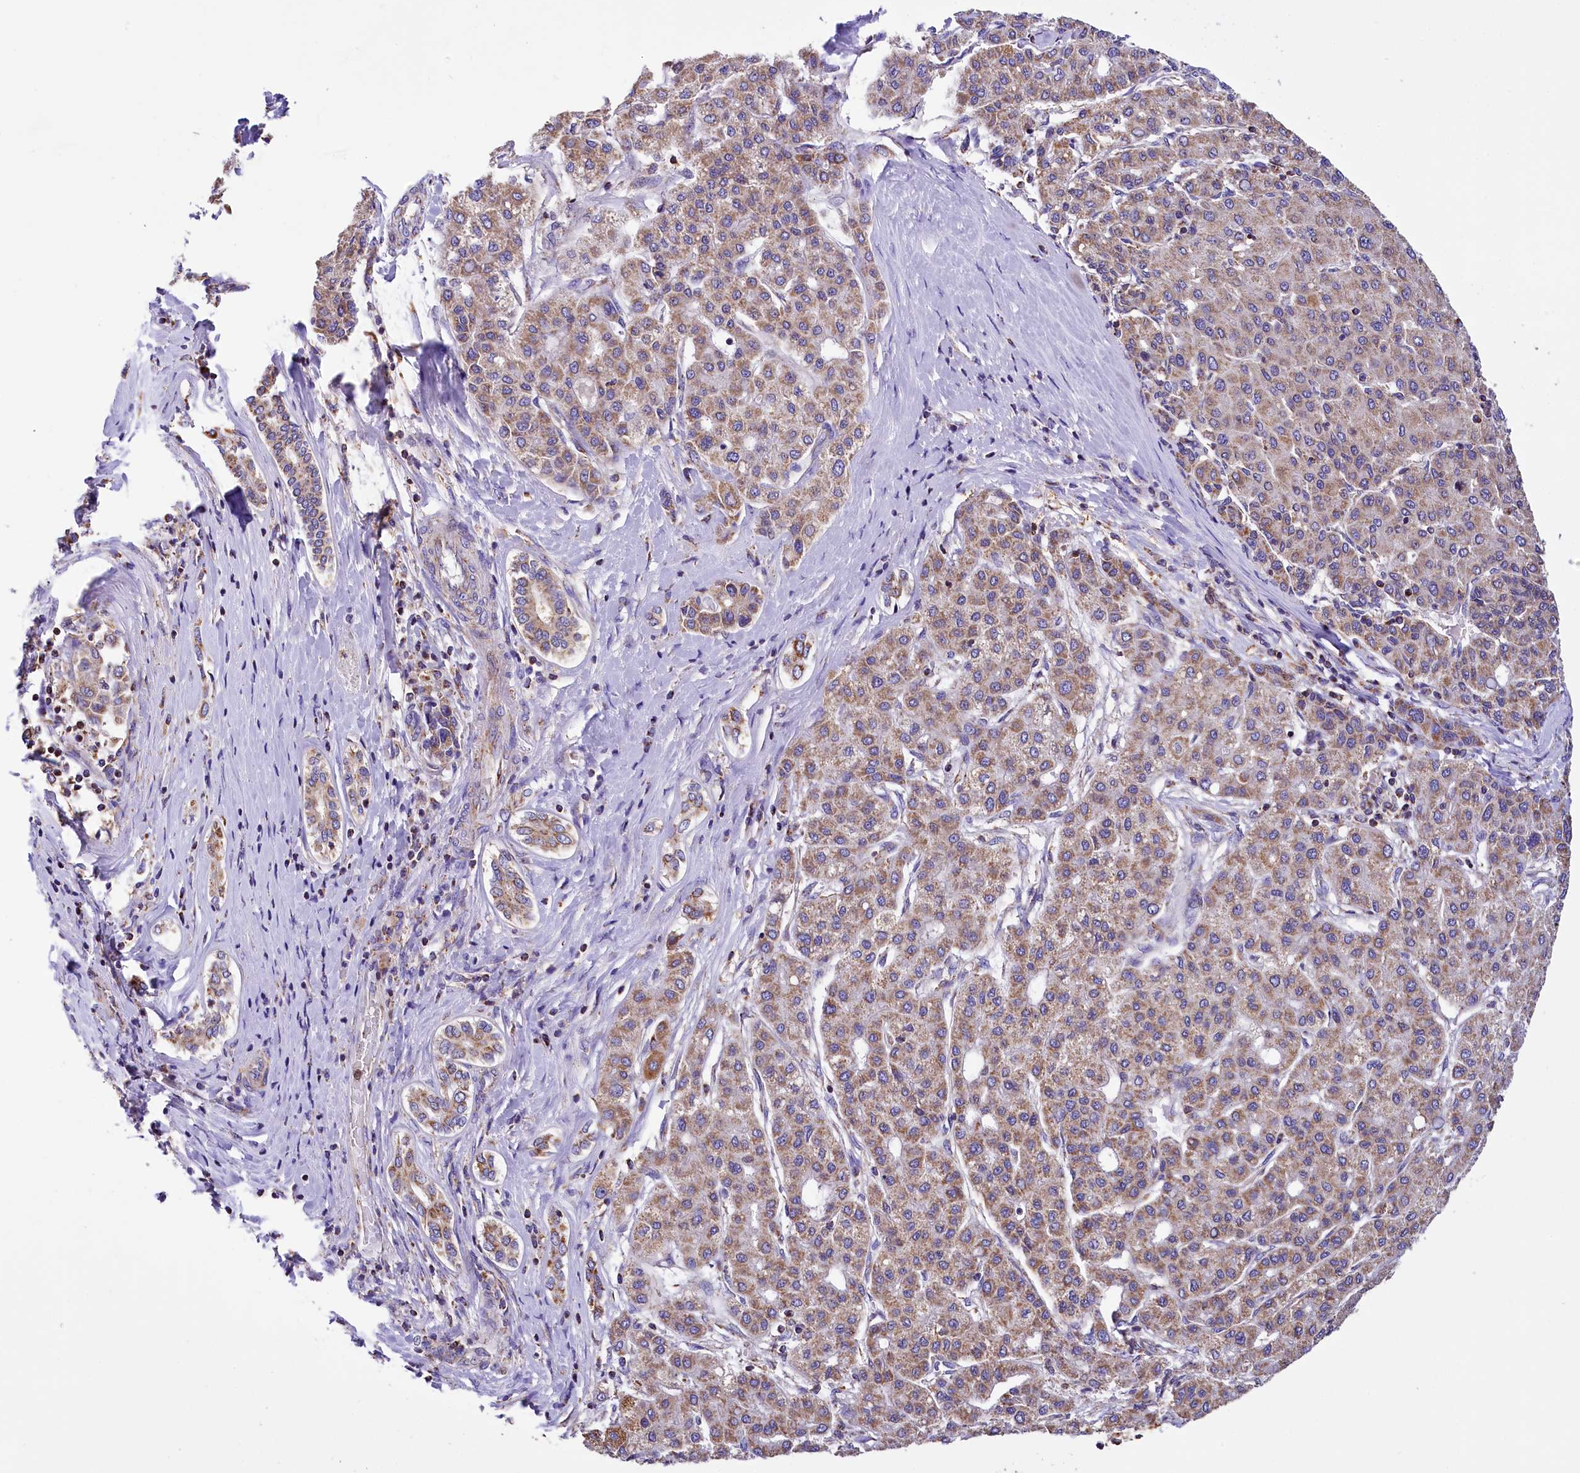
{"staining": {"intensity": "moderate", "quantity": "25%-75%", "location": "cytoplasmic/membranous"}, "tissue": "liver cancer", "cell_type": "Tumor cells", "image_type": "cancer", "snomed": [{"axis": "morphology", "description": "Carcinoma, Hepatocellular, NOS"}, {"axis": "topography", "description": "Liver"}], "caption": "Immunohistochemistry (DAB) staining of hepatocellular carcinoma (liver) displays moderate cytoplasmic/membranous protein staining in about 25%-75% of tumor cells.", "gene": "TASOR2", "patient": {"sex": "male", "age": 65}}